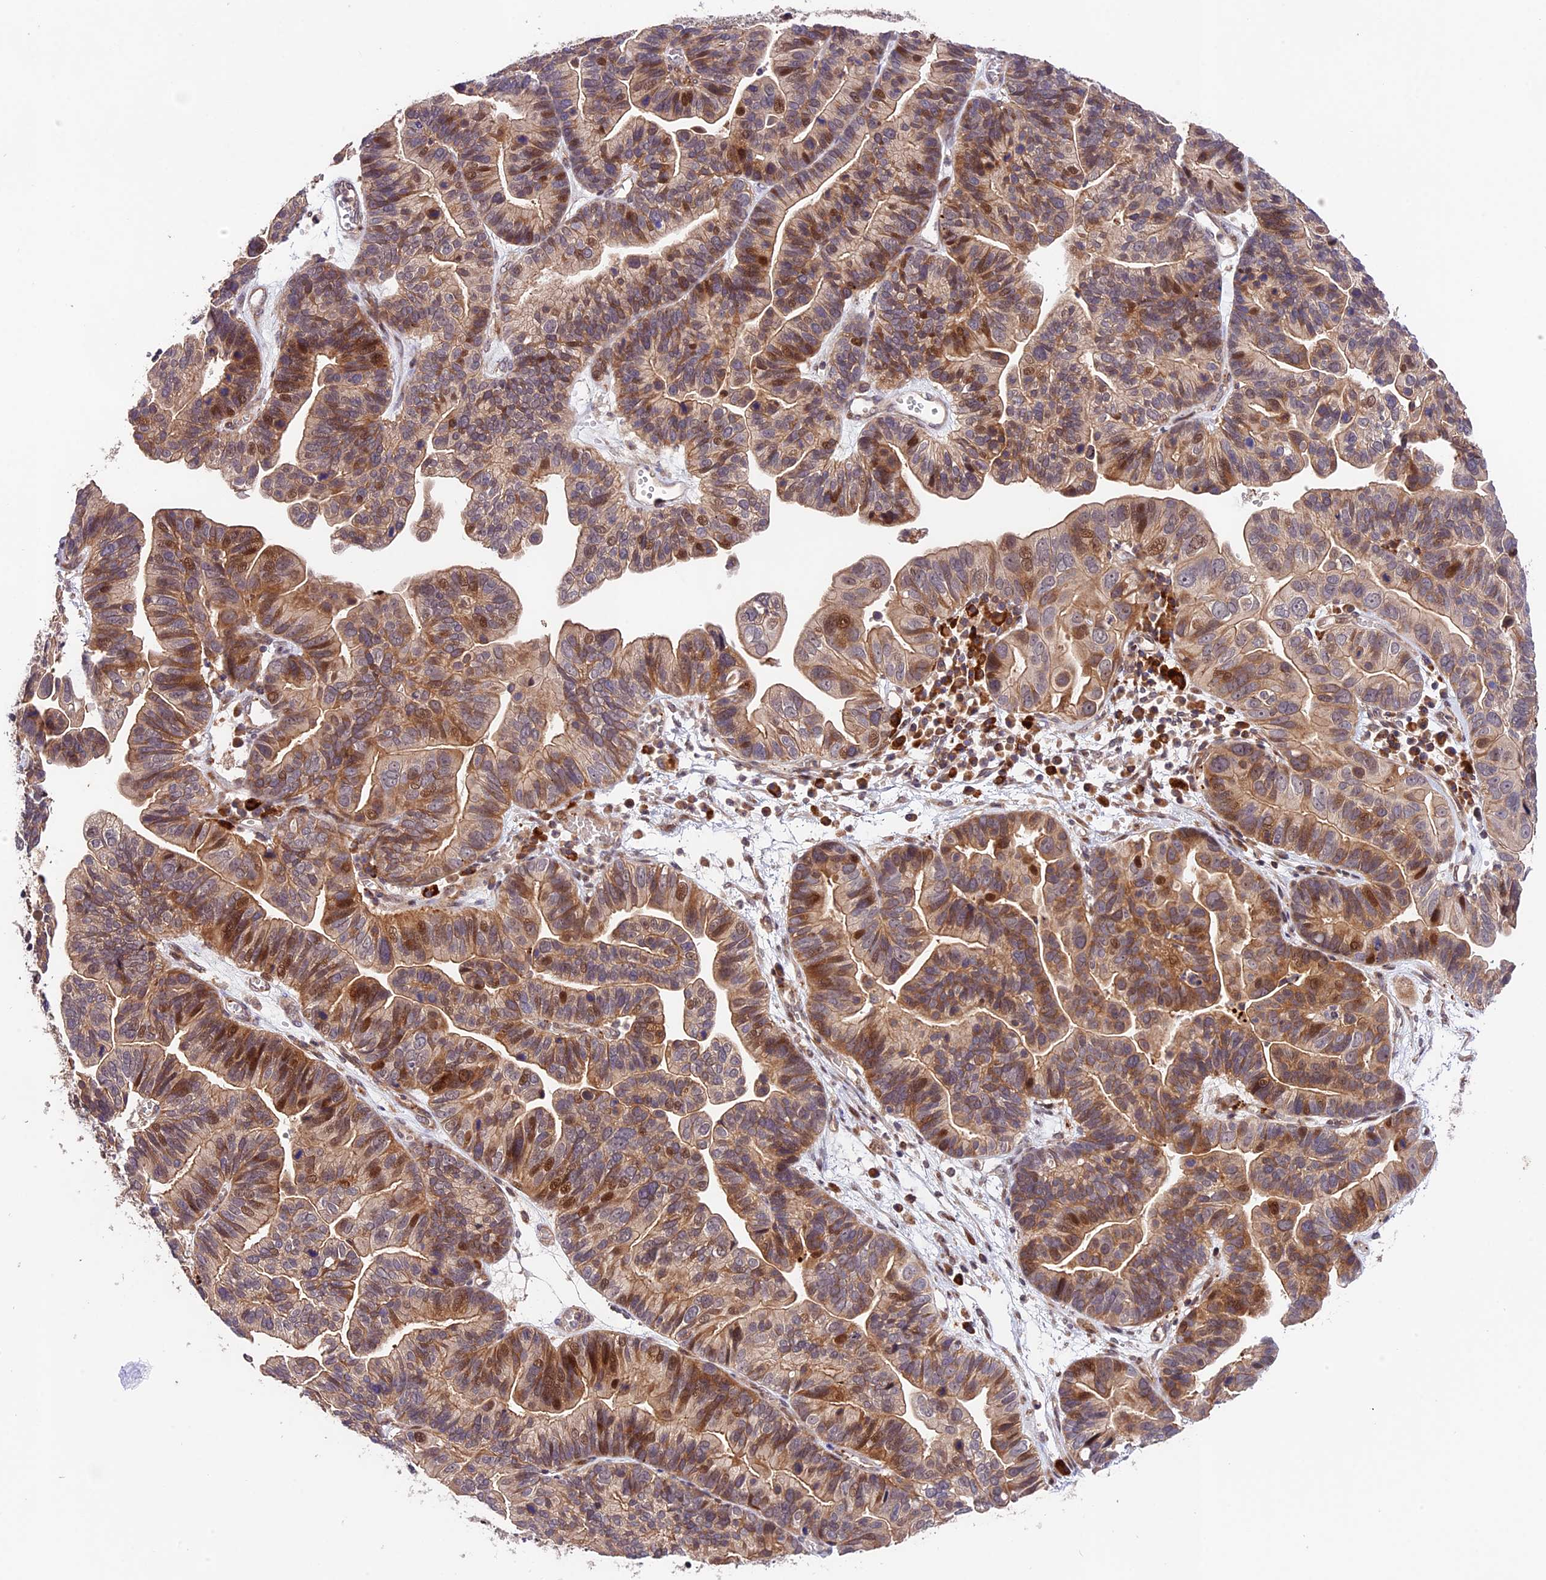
{"staining": {"intensity": "moderate", "quantity": "25%-75%", "location": "cytoplasmic/membranous,nuclear"}, "tissue": "ovarian cancer", "cell_type": "Tumor cells", "image_type": "cancer", "snomed": [{"axis": "morphology", "description": "Cystadenocarcinoma, serous, NOS"}, {"axis": "topography", "description": "Ovary"}], "caption": "A medium amount of moderate cytoplasmic/membranous and nuclear expression is identified in approximately 25%-75% of tumor cells in ovarian cancer (serous cystadenocarcinoma) tissue. Nuclei are stained in blue.", "gene": "CACNA1H", "patient": {"sex": "female", "age": 56}}